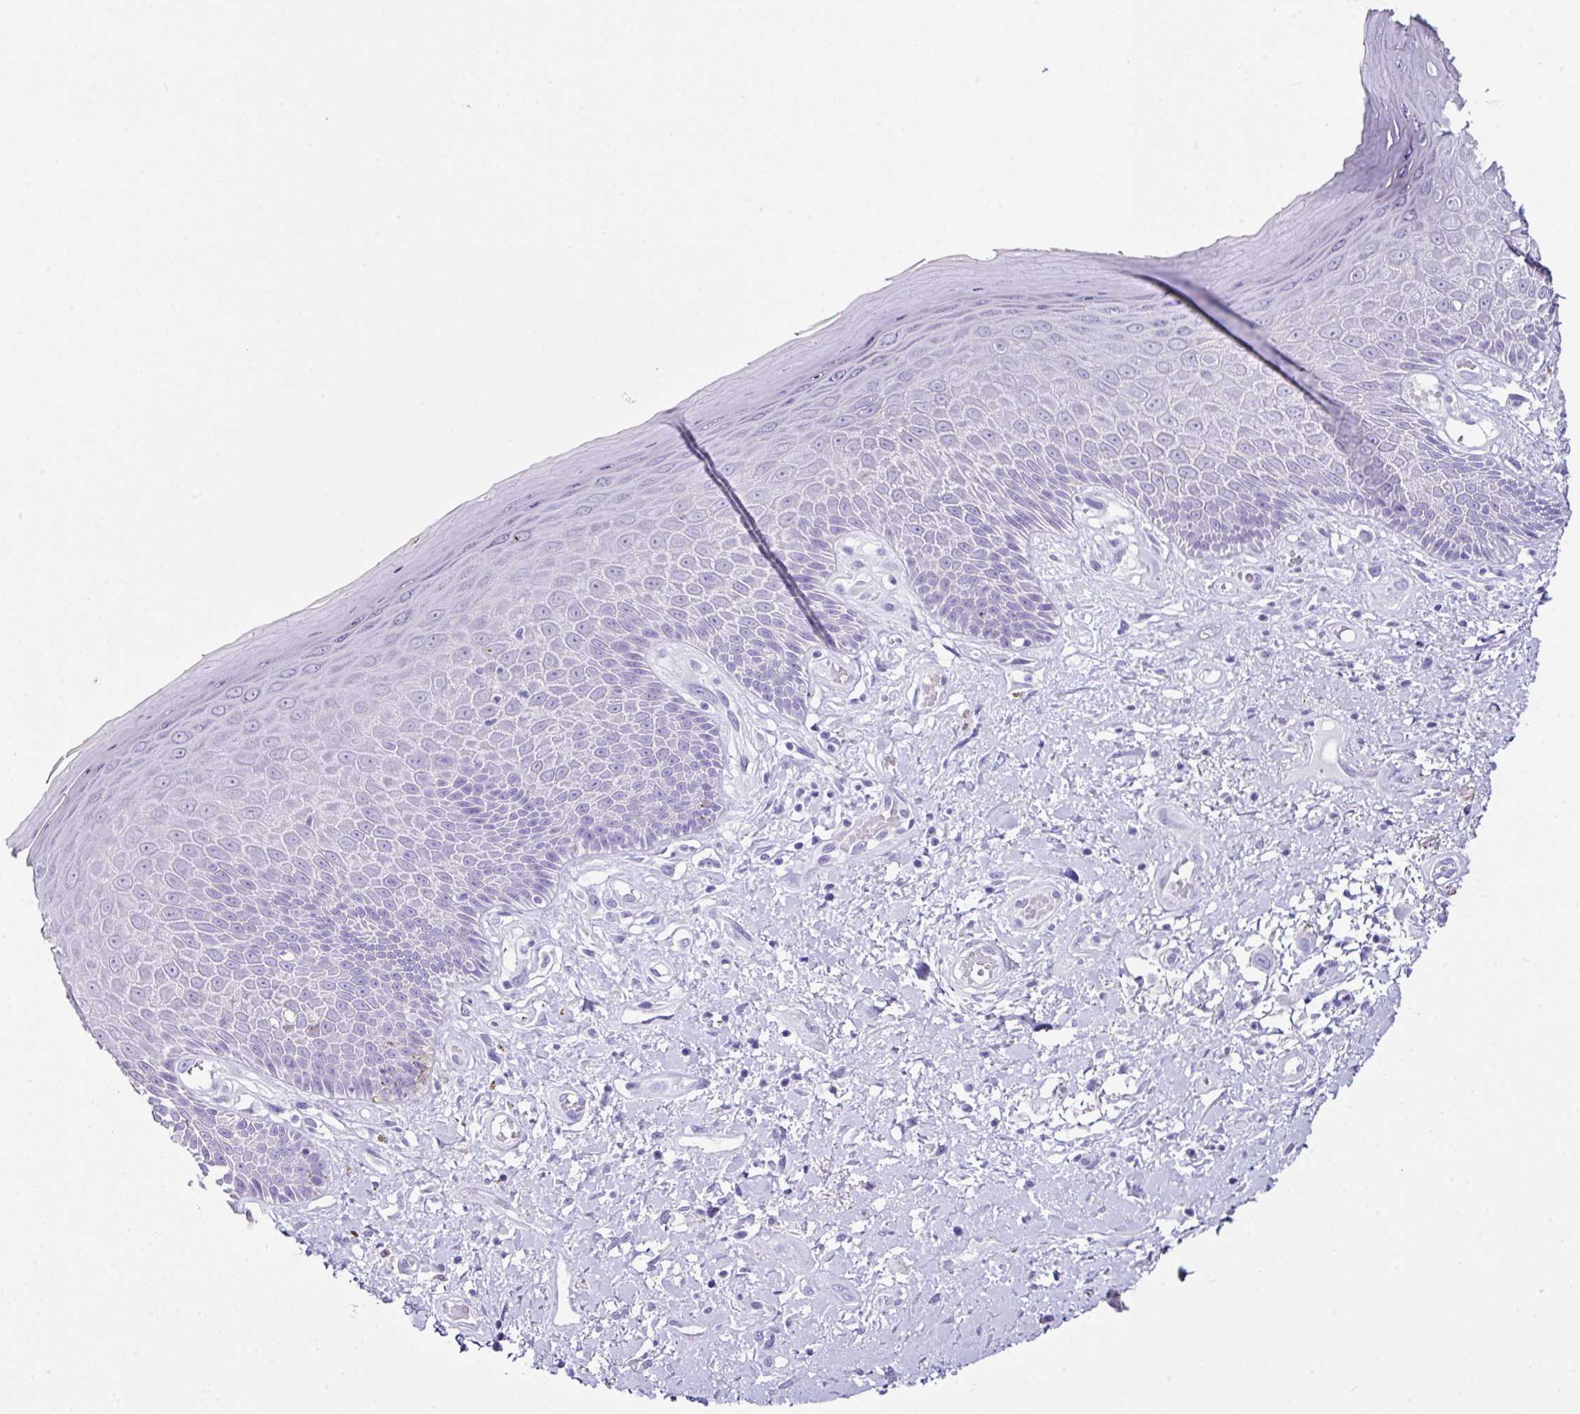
{"staining": {"intensity": "negative", "quantity": "none", "location": "none"}, "tissue": "skin", "cell_type": "Epidermal cells", "image_type": "normal", "snomed": [{"axis": "morphology", "description": "Normal tissue, NOS"}, {"axis": "topography", "description": "Anal"}, {"axis": "topography", "description": "Peripheral nerve tissue"}], "caption": "IHC histopathology image of benign skin: human skin stained with DAB reveals no significant protein staining in epidermal cells.", "gene": "LGALS4", "patient": {"sex": "male", "age": 78}}